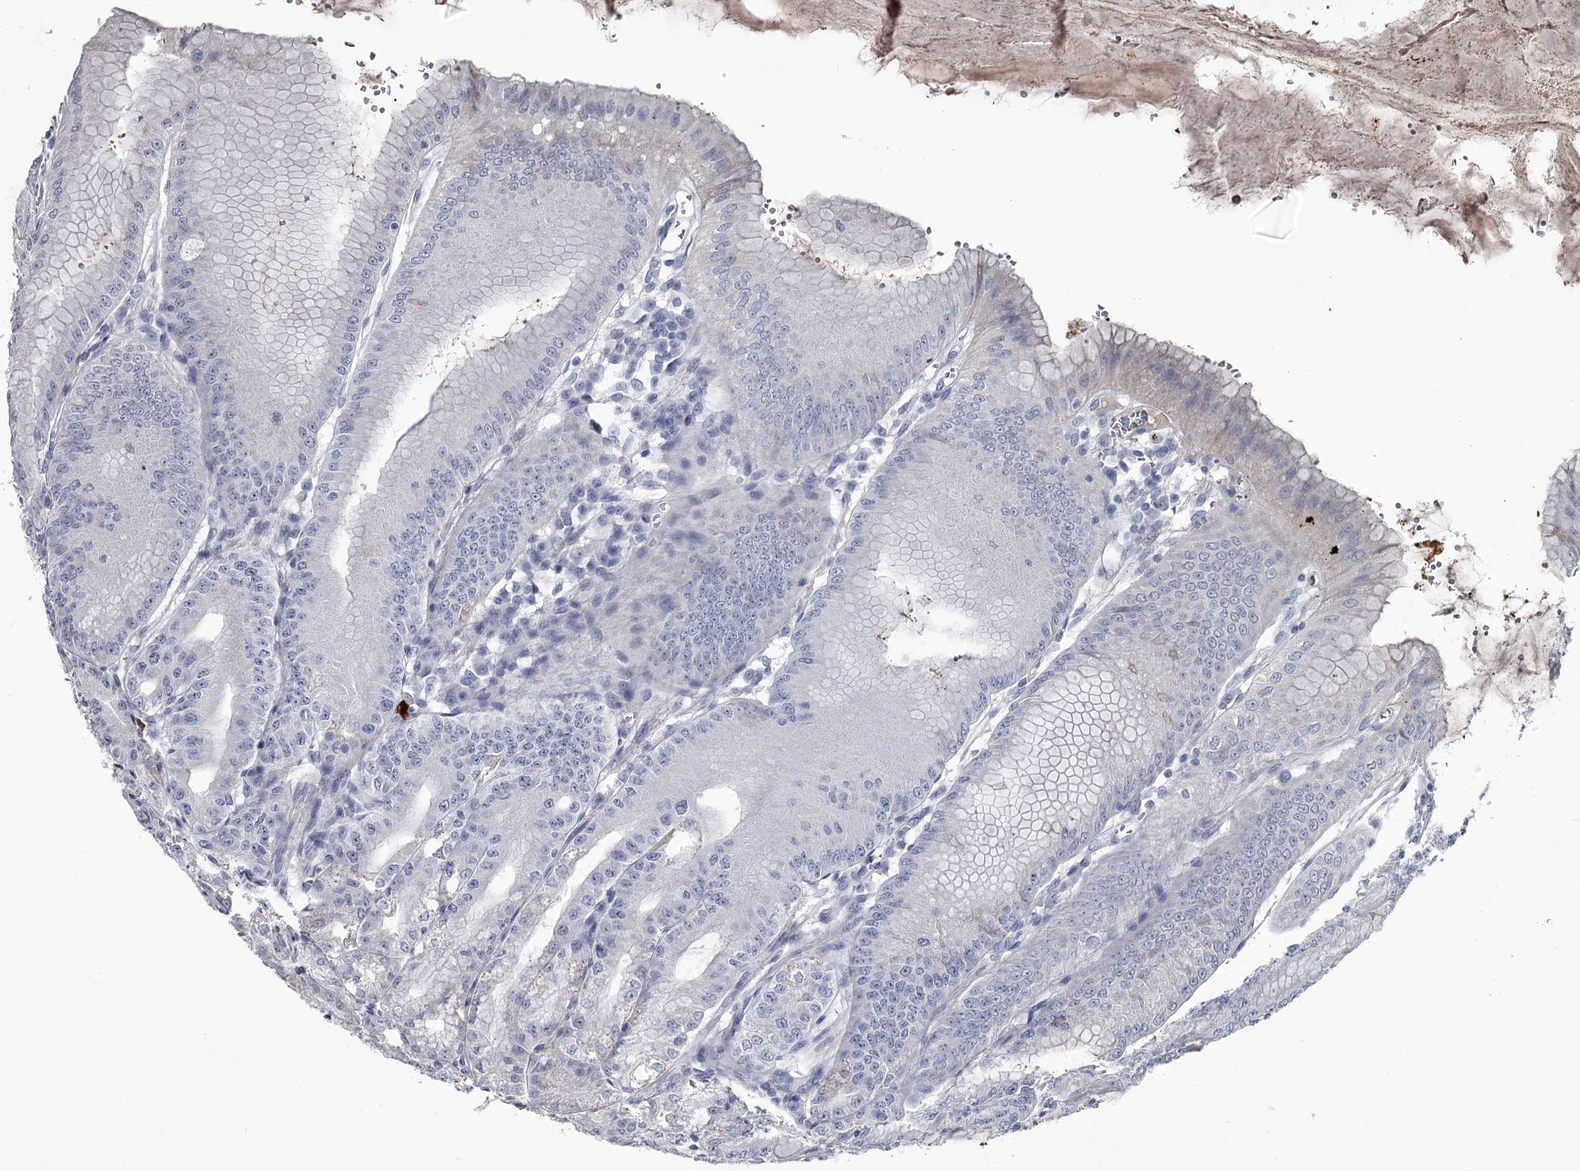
{"staining": {"intensity": "negative", "quantity": "none", "location": "none"}, "tissue": "stomach", "cell_type": "Glandular cells", "image_type": "normal", "snomed": [{"axis": "morphology", "description": "Normal tissue, NOS"}, {"axis": "topography", "description": "Stomach, lower"}], "caption": "DAB immunohistochemical staining of benign human stomach reveals no significant expression in glandular cells. (DAB IHC visualized using brightfield microscopy, high magnification).", "gene": "DAO", "patient": {"sex": "male", "age": 71}}